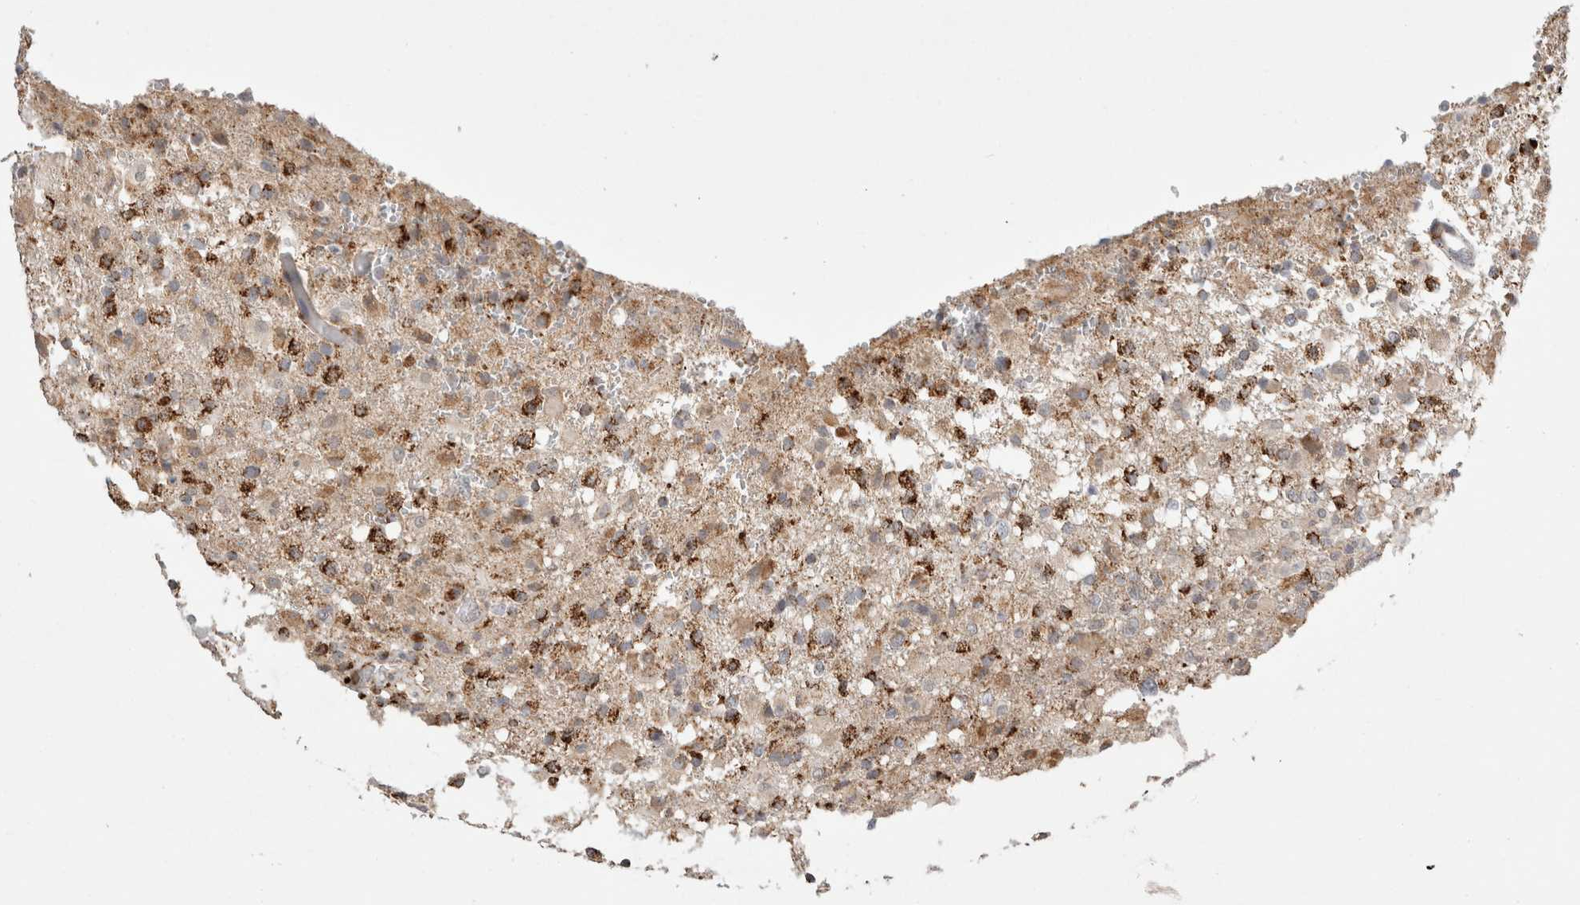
{"staining": {"intensity": "moderate", "quantity": "25%-75%", "location": "cytoplasmic/membranous"}, "tissue": "glioma", "cell_type": "Tumor cells", "image_type": "cancer", "snomed": [{"axis": "morphology", "description": "Glioma, malignant, High grade"}, {"axis": "topography", "description": "Brain"}], "caption": "Immunohistochemical staining of human glioma shows medium levels of moderate cytoplasmic/membranous protein positivity in approximately 25%-75% of tumor cells.", "gene": "HROB", "patient": {"sex": "female", "age": 57}}